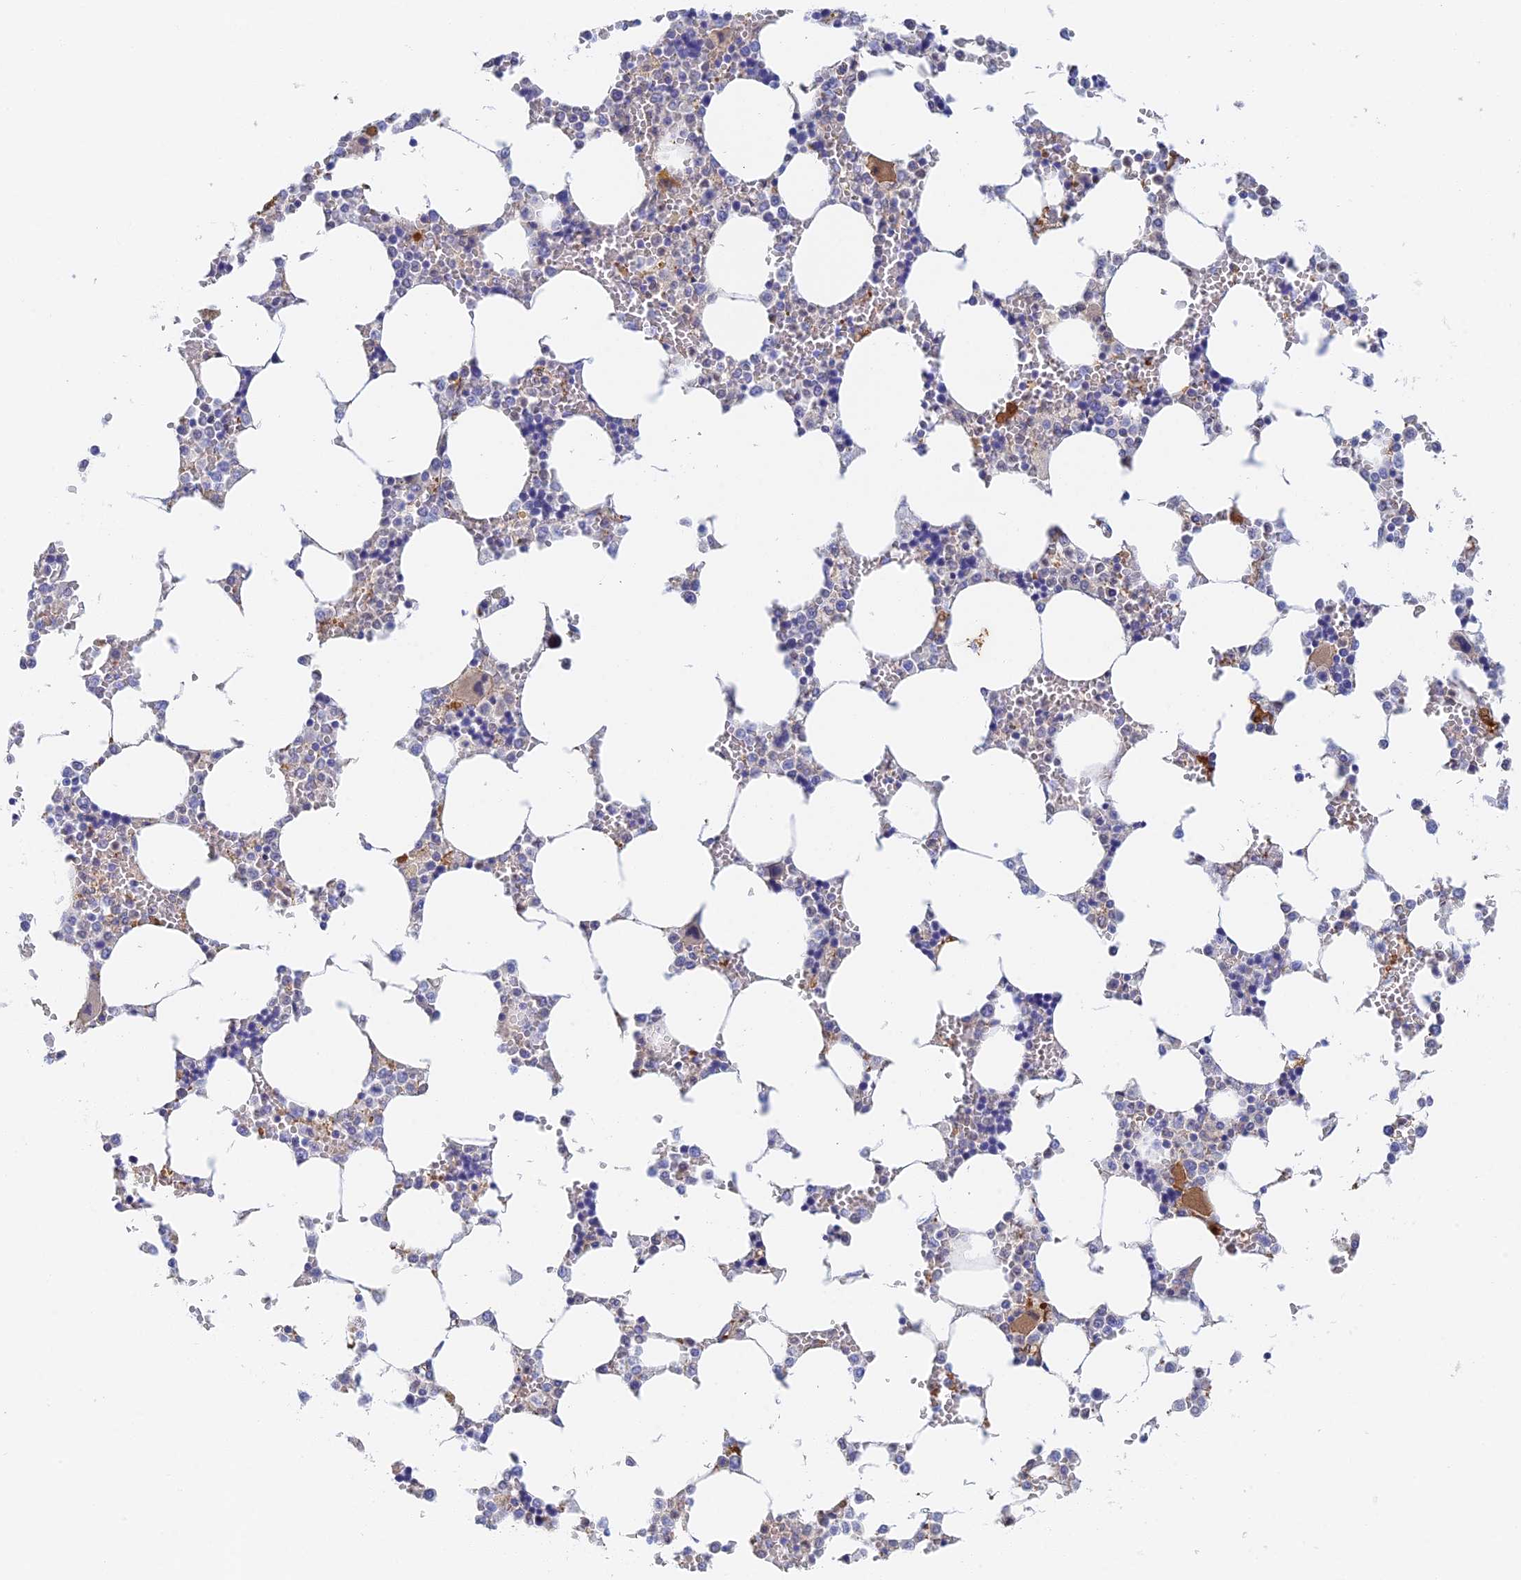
{"staining": {"intensity": "moderate", "quantity": "<25%", "location": "cytoplasmic/membranous"}, "tissue": "bone marrow", "cell_type": "Hematopoietic cells", "image_type": "normal", "snomed": [{"axis": "morphology", "description": "Normal tissue, NOS"}, {"axis": "topography", "description": "Bone marrow"}], "caption": "Protein expression analysis of benign human bone marrow reveals moderate cytoplasmic/membranous staining in approximately <25% of hematopoietic cells.", "gene": "SLC24A3", "patient": {"sex": "male", "age": 64}}